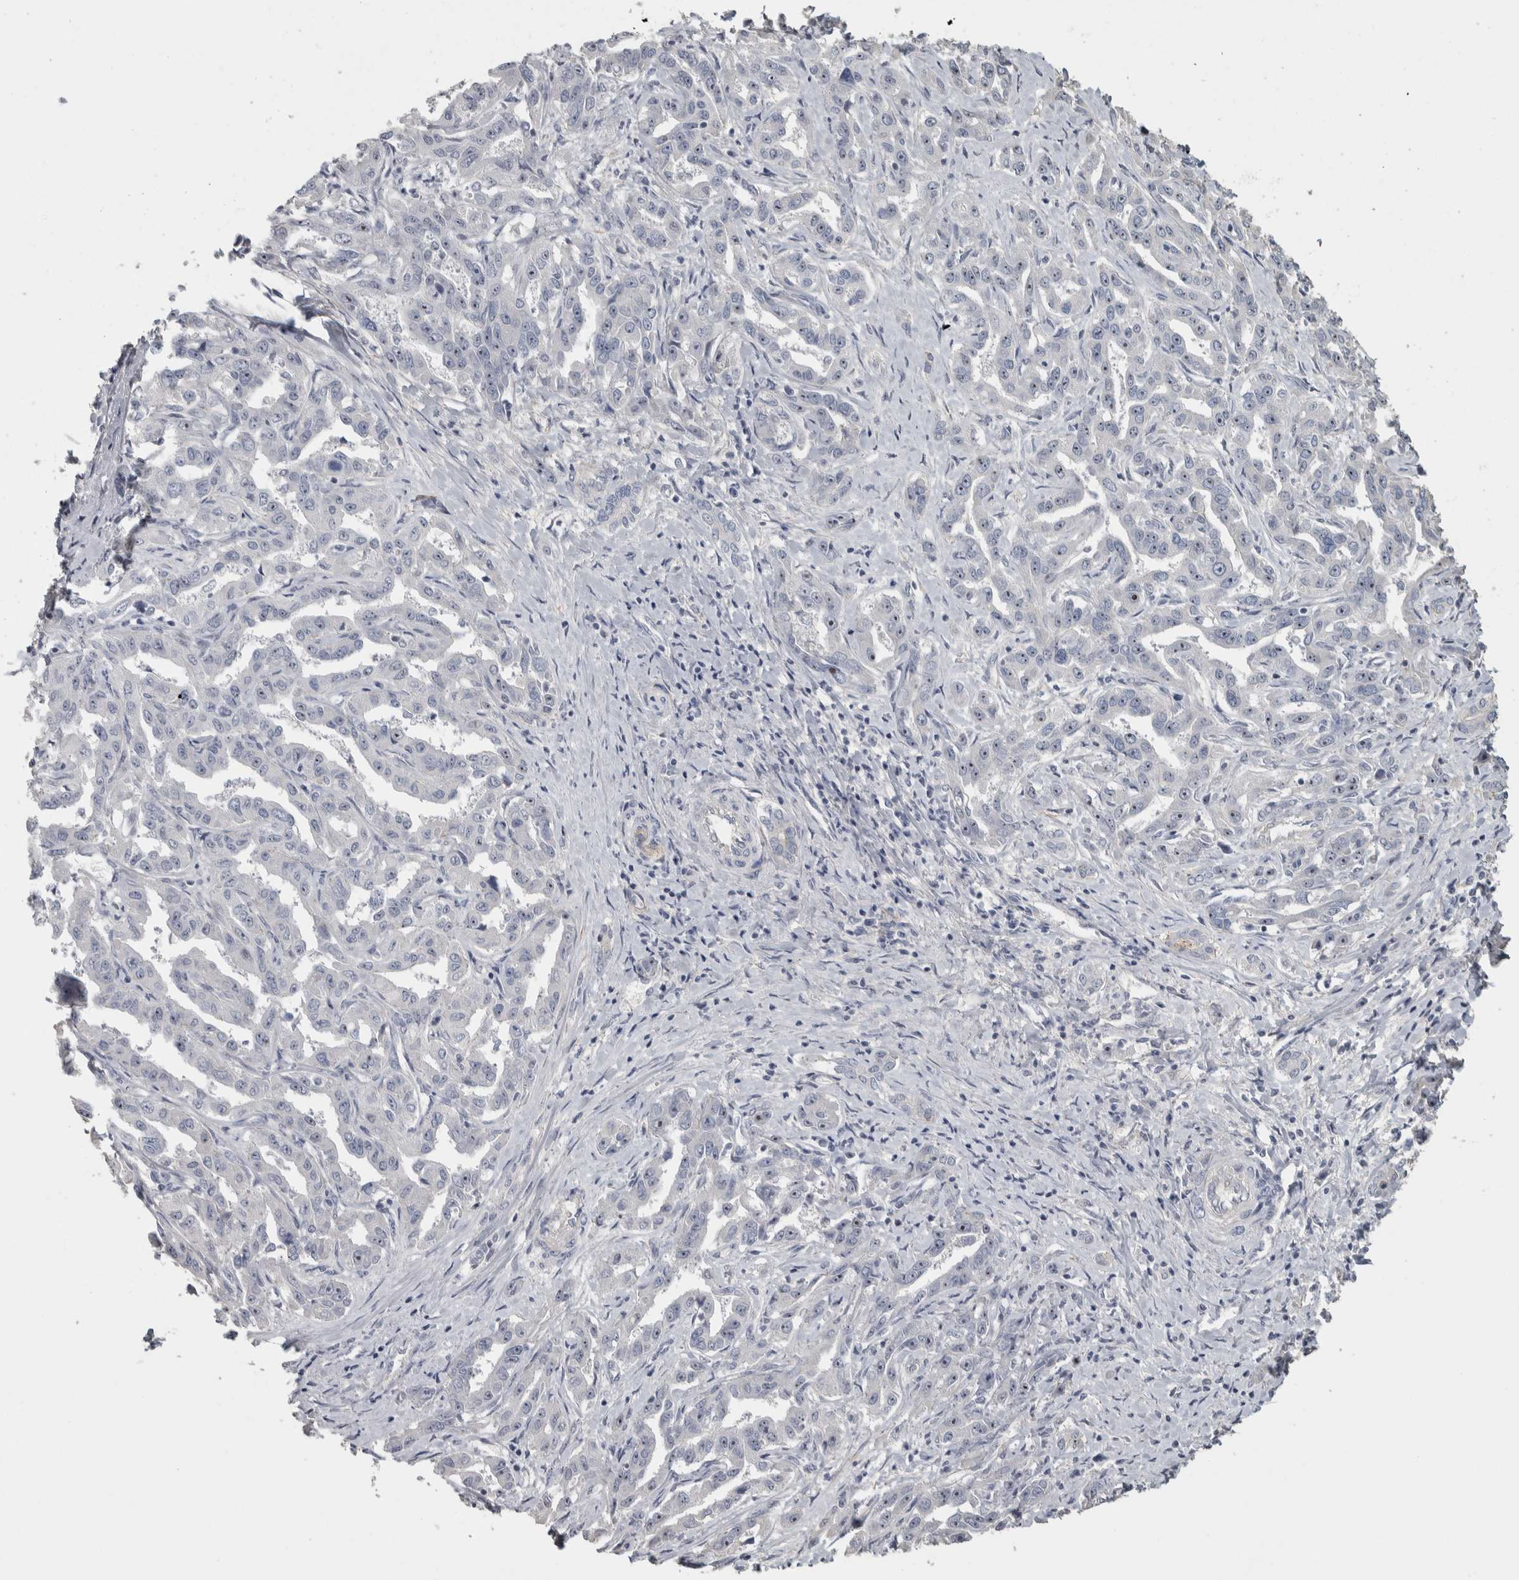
{"staining": {"intensity": "weak", "quantity": "<25%", "location": "nuclear"}, "tissue": "liver cancer", "cell_type": "Tumor cells", "image_type": "cancer", "snomed": [{"axis": "morphology", "description": "Cholangiocarcinoma"}, {"axis": "topography", "description": "Liver"}], "caption": "High magnification brightfield microscopy of liver cancer stained with DAB (brown) and counterstained with hematoxylin (blue): tumor cells show no significant positivity.", "gene": "DCAF10", "patient": {"sex": "male", "age": 59}}